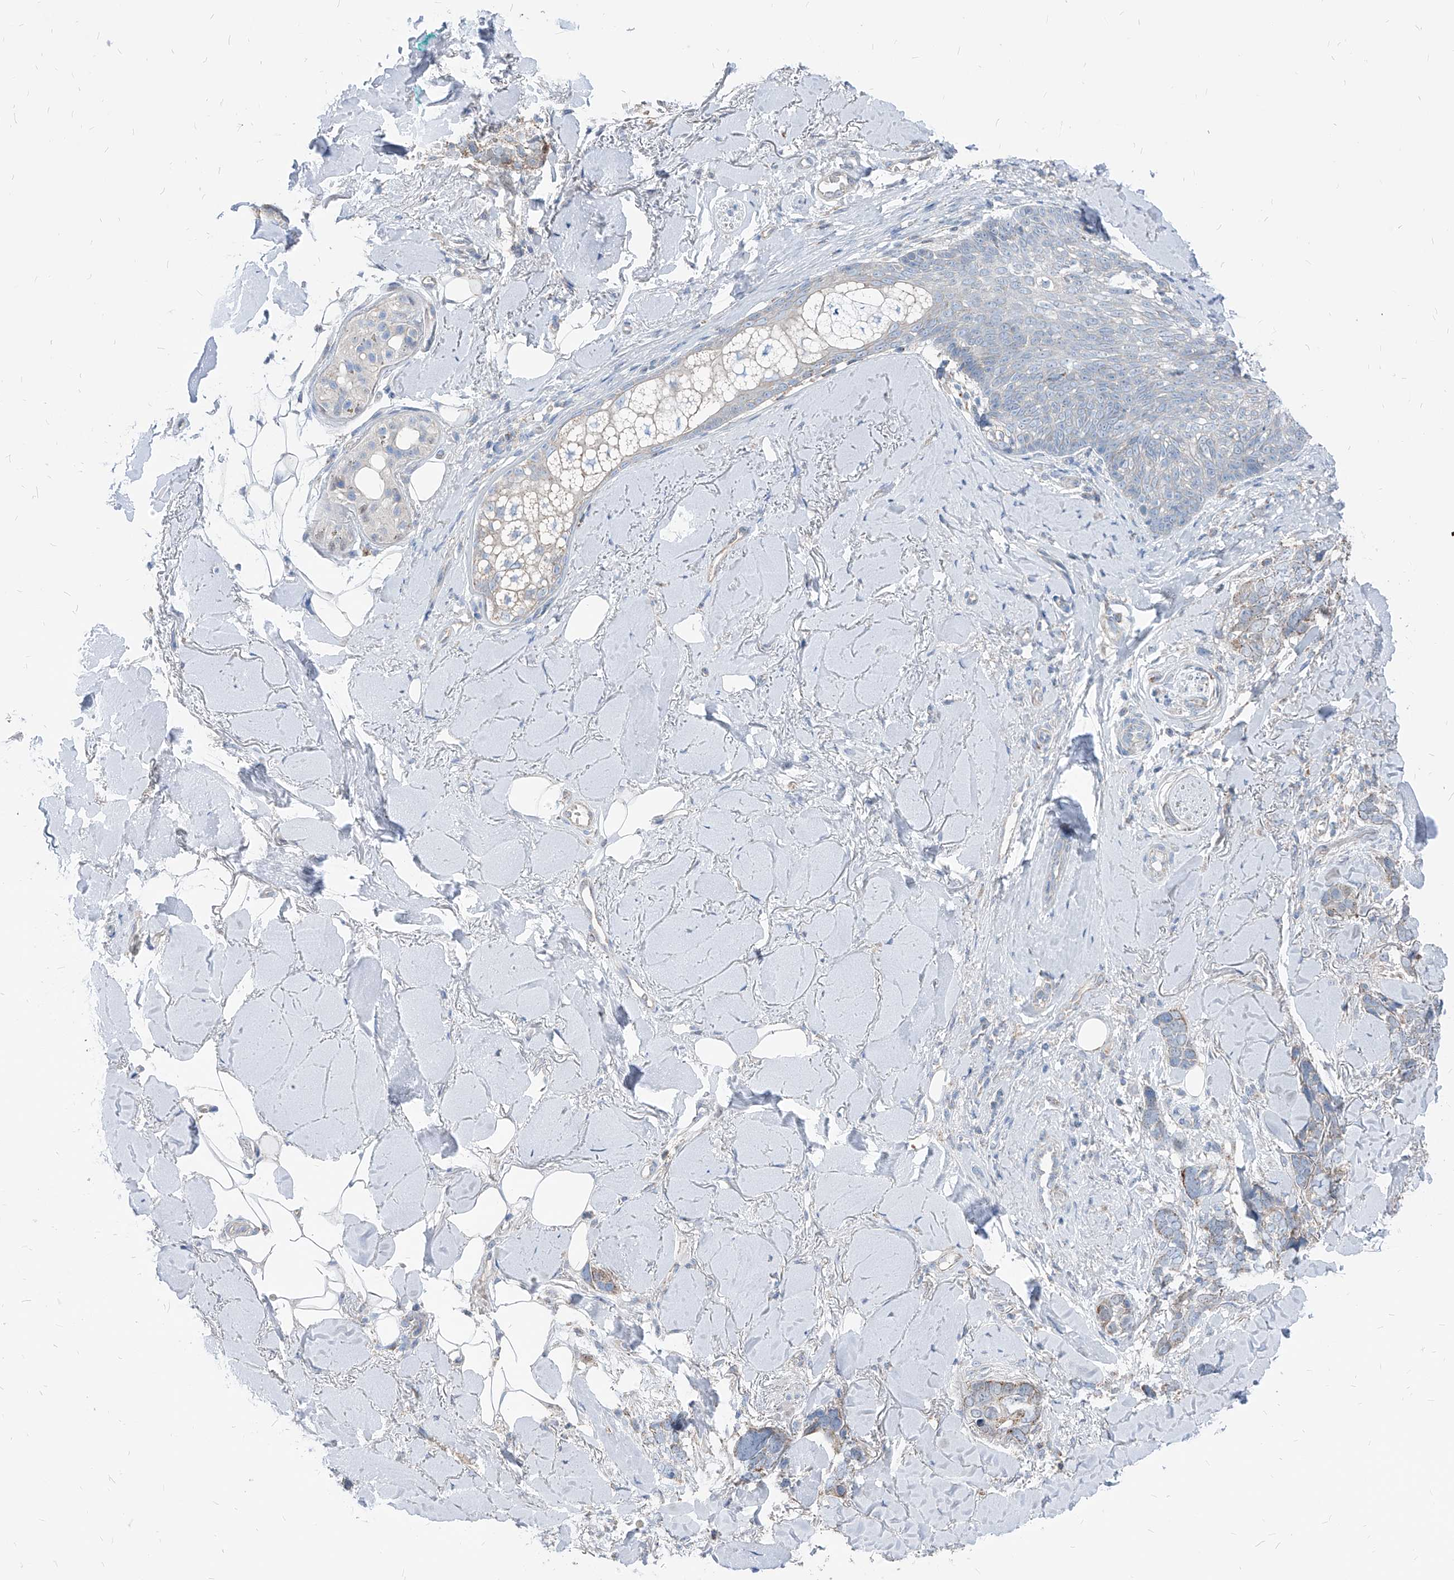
{"staining": {"intensity": "negative", "quantity": "none", "location": "none"}, "tissue": "skin cancer", "cell_type": "Tumor cells", "image_type": "cancer", "snomed": [{"axis": "morphology", "description": "Basal cell carcinoma"}, {"axis": "topography", "description": "Skin"}], "caption": "Immunohistochemistry photomicrograph of human skin cancer (basal cell carcinoma) stained for a protein (brown), which exhibits no positivity in tumor cells.", "gene": "AGPS", "patient": {"sex": "female", "age": 82}}